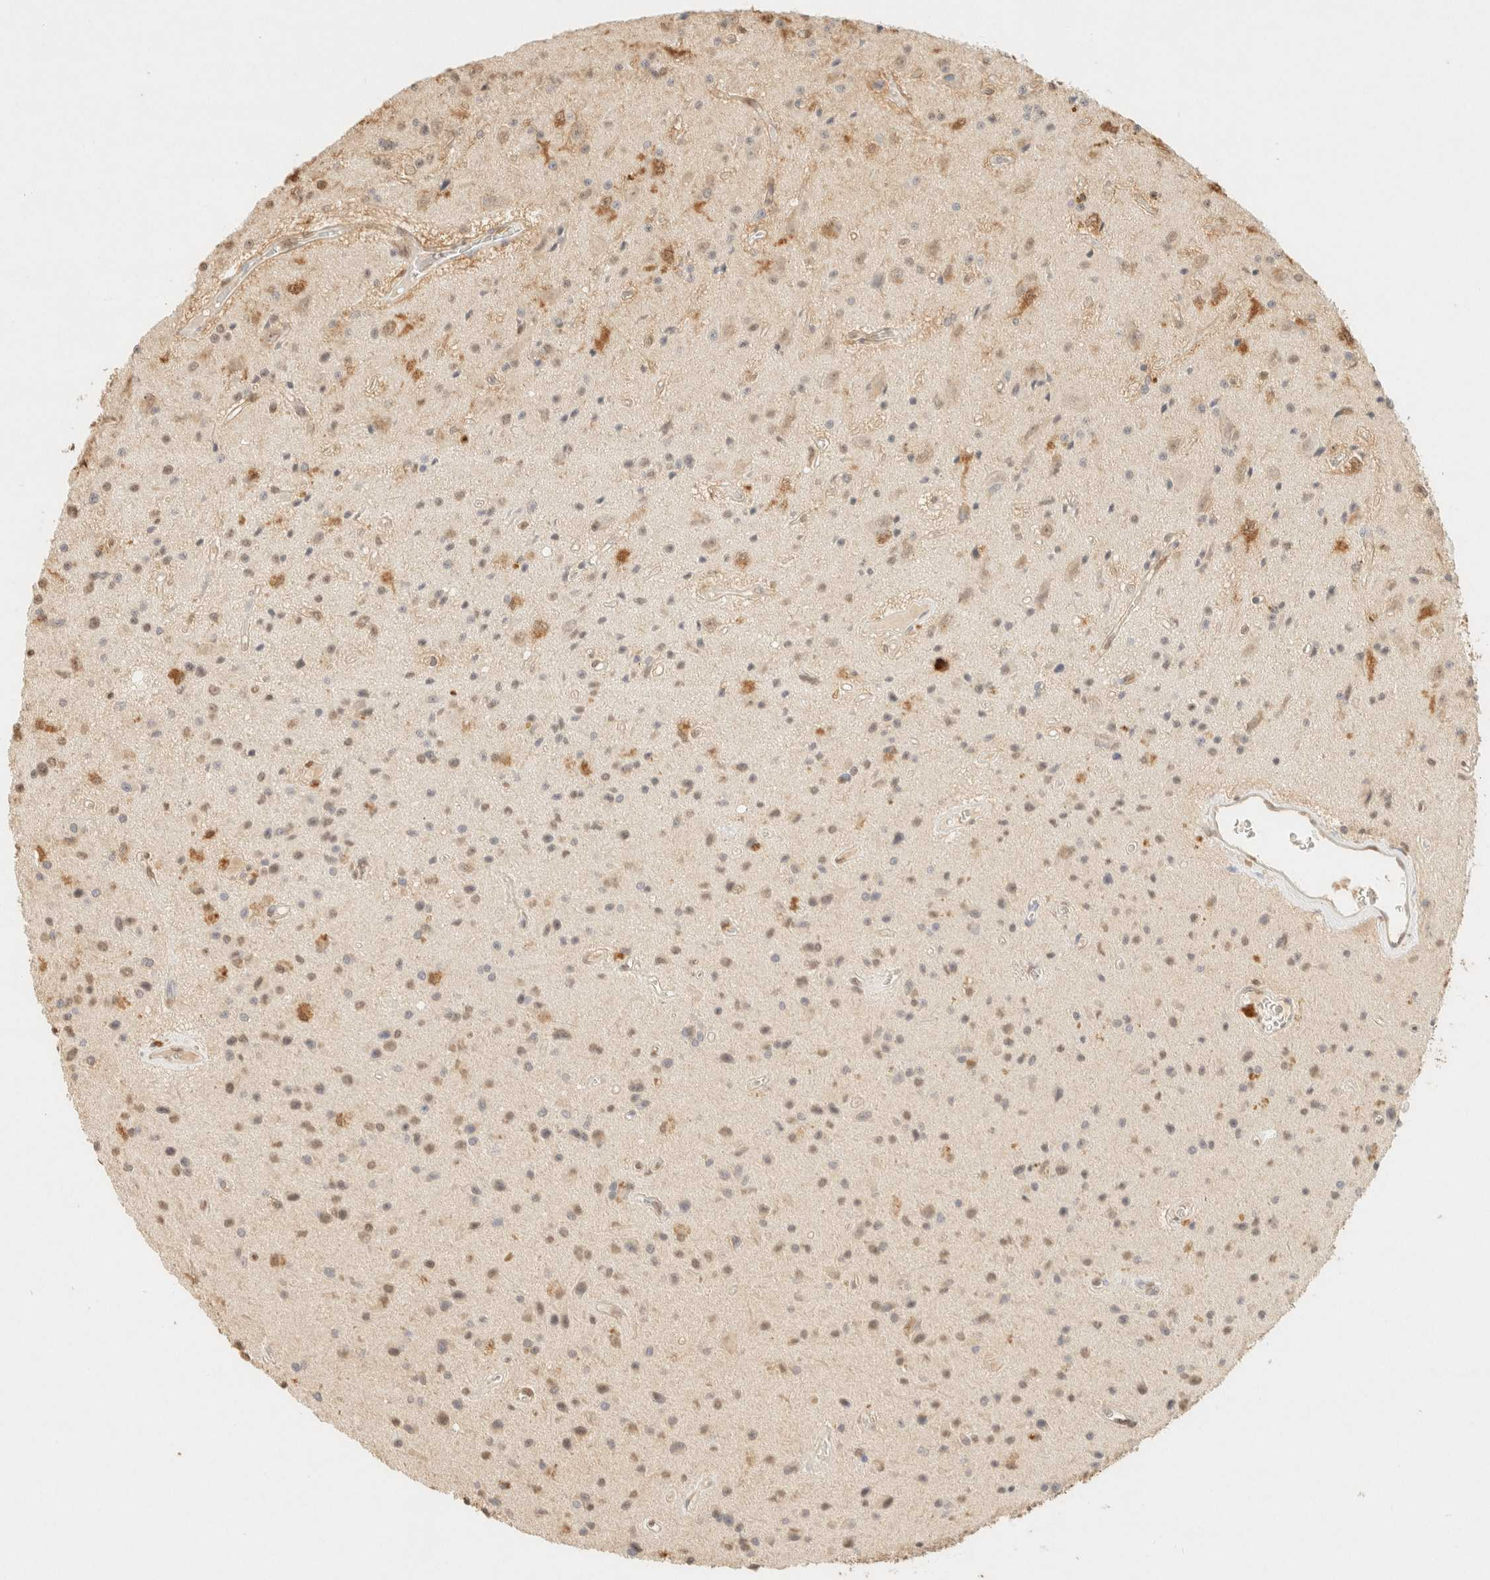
{"staining": {"intensity": "weak", "quantity": ">75%", "location": "cytoplasmic/membranous,nuclear"}, "tissue": "glioma", "cell_type": "Tumor cells", "image_type": "cancer", "snomed": [{"axis": "morphology", "description": "Glioma, malignant, Low grade"}, {"axis": "topography", "description": "Brain"}], "caption": "Tumor cells reveal weak cytoplasmic/membranous and nuclear staining in about >75% of cells in low-grade glioma (malignant). The staining was performed using DAB to visualize the protein expression in brown, while the nuclei were stained in blue with hematoxylin (Magnification: 20x).", "gene": "S100A13", "patient": {"sex": "male", "age": 58}}